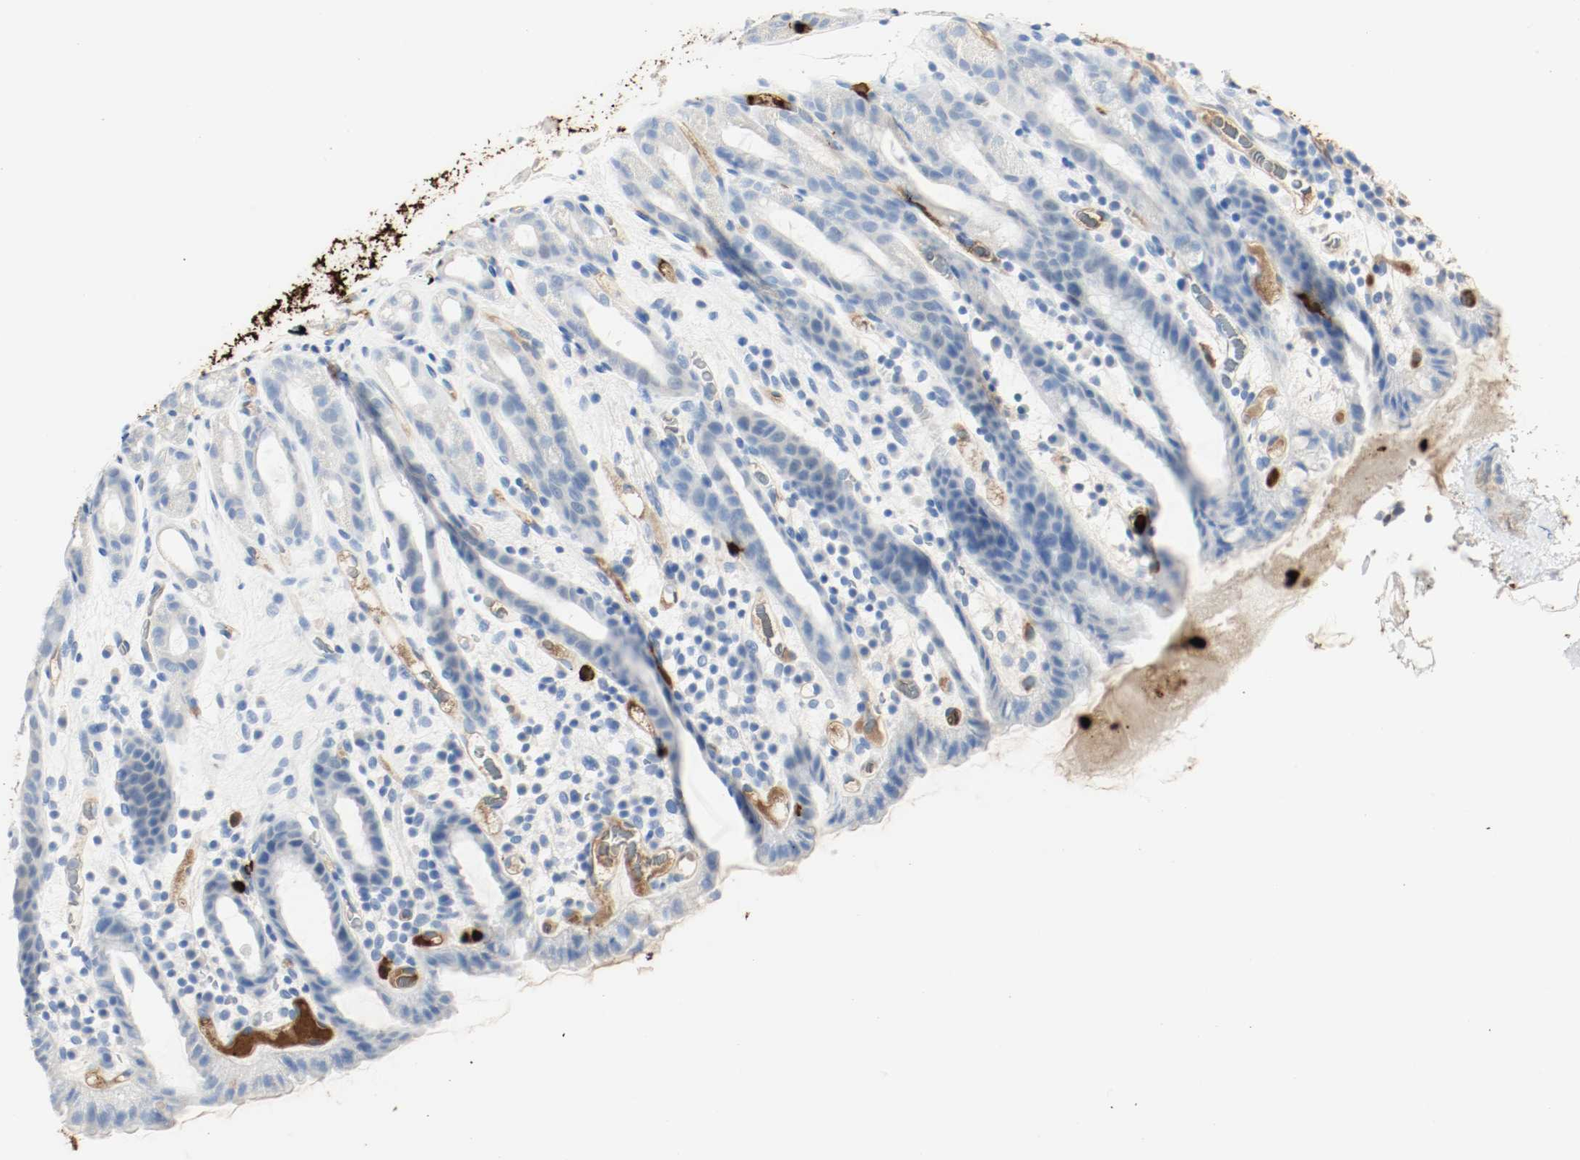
{"staining": {"intensity": "negative", "quantity": "none", "location": "none"}, "tissue": "stomach", "cell_type": "Glandular cells", "image_type": "normal", "snomed": [{"axis": "morphology", "description": "Normal tissue, NOS"}, {"axis": "topography", "description": "Stomach, upper"}], "caption": "High magnification brightfield microscopy of benign stomach stained with DAB (brown) and counterstained with hematoxylin (blue): glandular cells show no significant positivity.", "gene": "S100A9", "patient": {"sex": "male", "age": 68}}